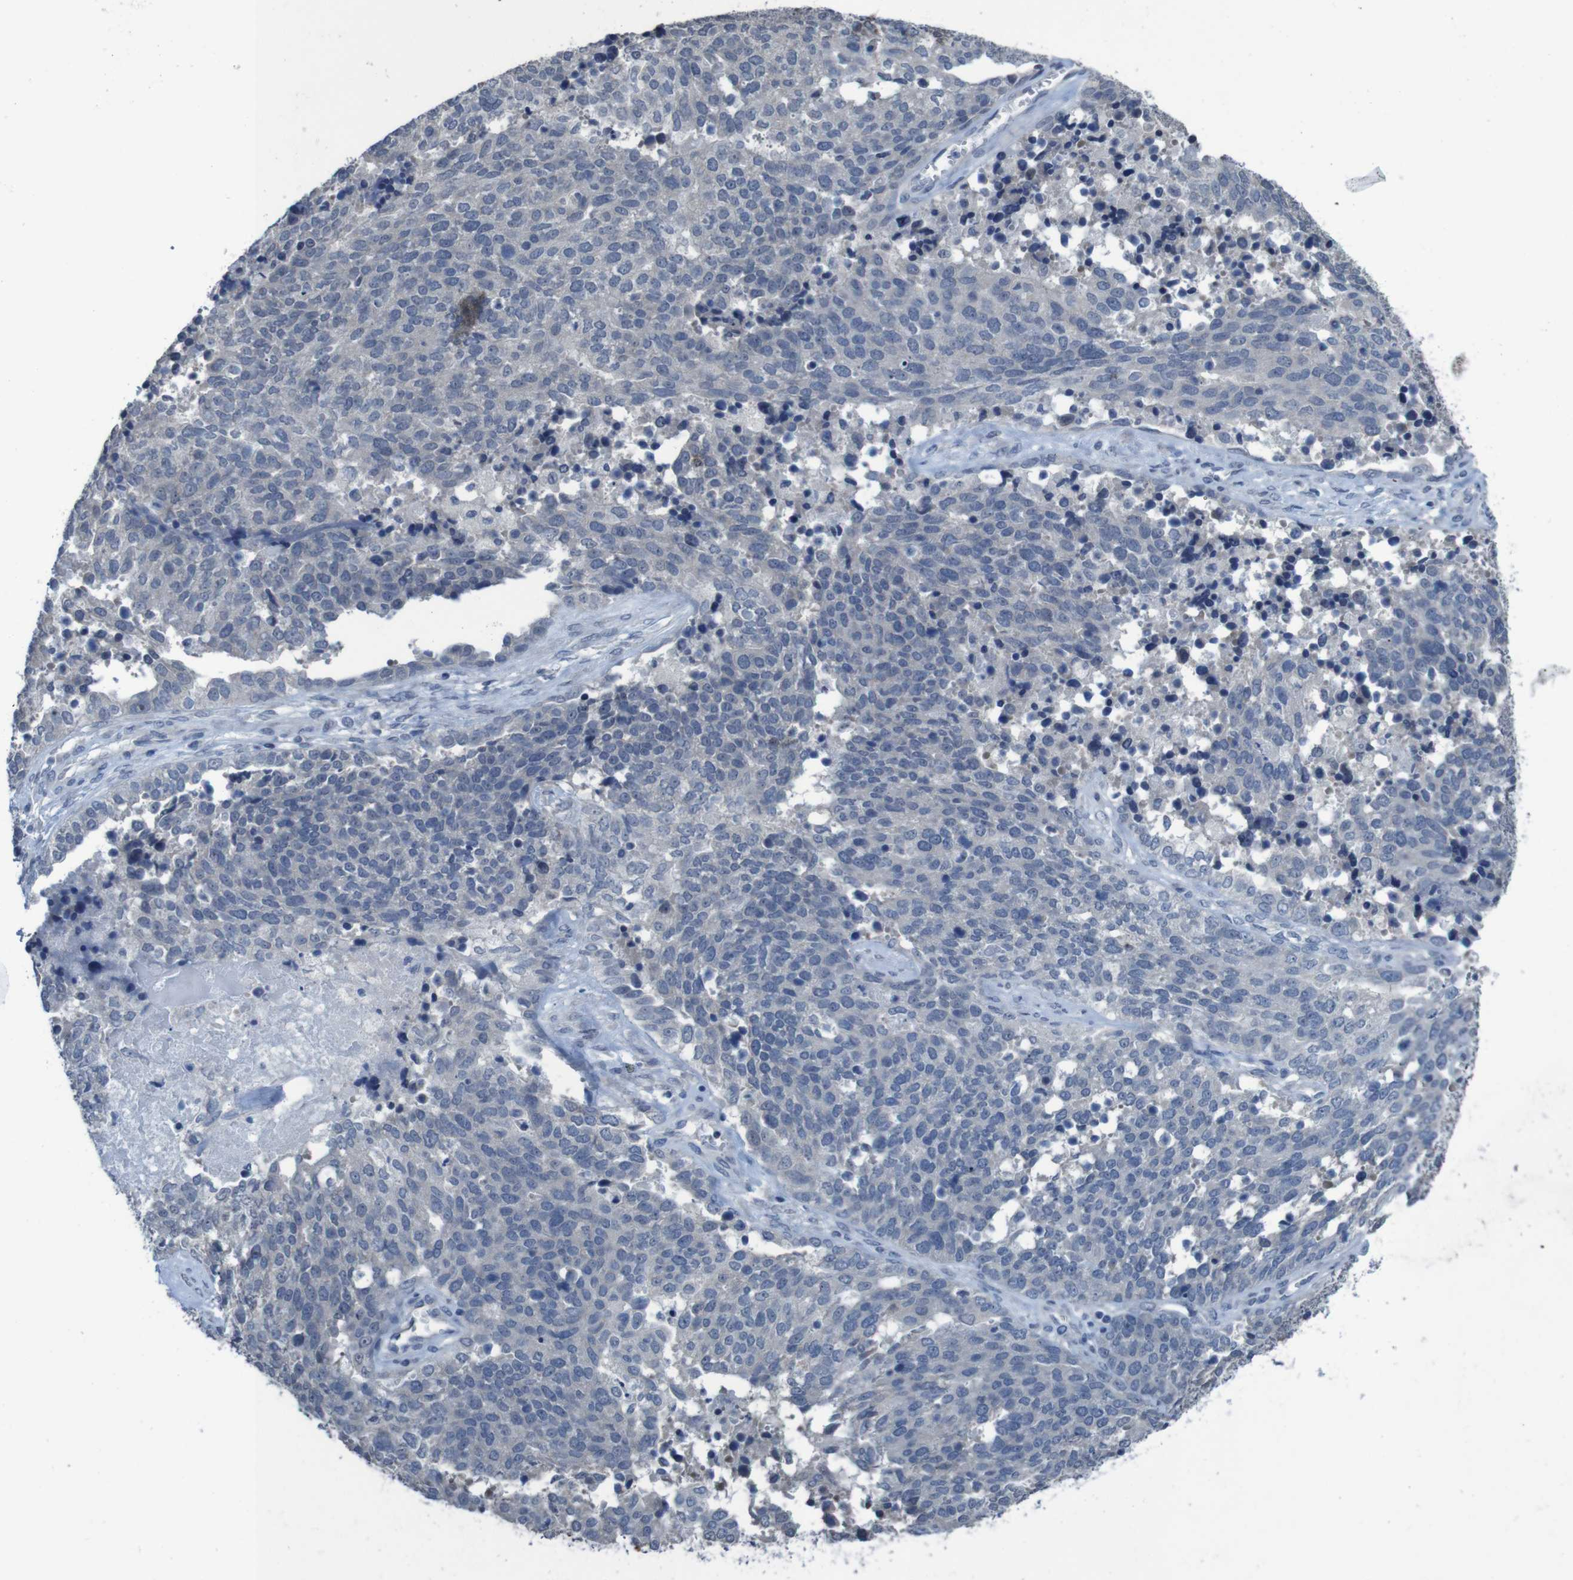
{"staining": {"intensity": "negative", "quantity": "none", "location": "none"}, "tissue": "ovarian cancer", "cell_type": "Tumor cells", "image_type": "cancer", "snomed": [{"axis": "morphology", "description": "Cystadenocarcinoma, serous, NOS"}, {"axis": "topography", "description": "Ovary"}], "caption": "Image shows no significant protein expression in tumor cells of ovarian cancer (serous cystadenocarcinoma).", "gene": "CLDN18", "patient": {"sex": "female", "age": 44}}